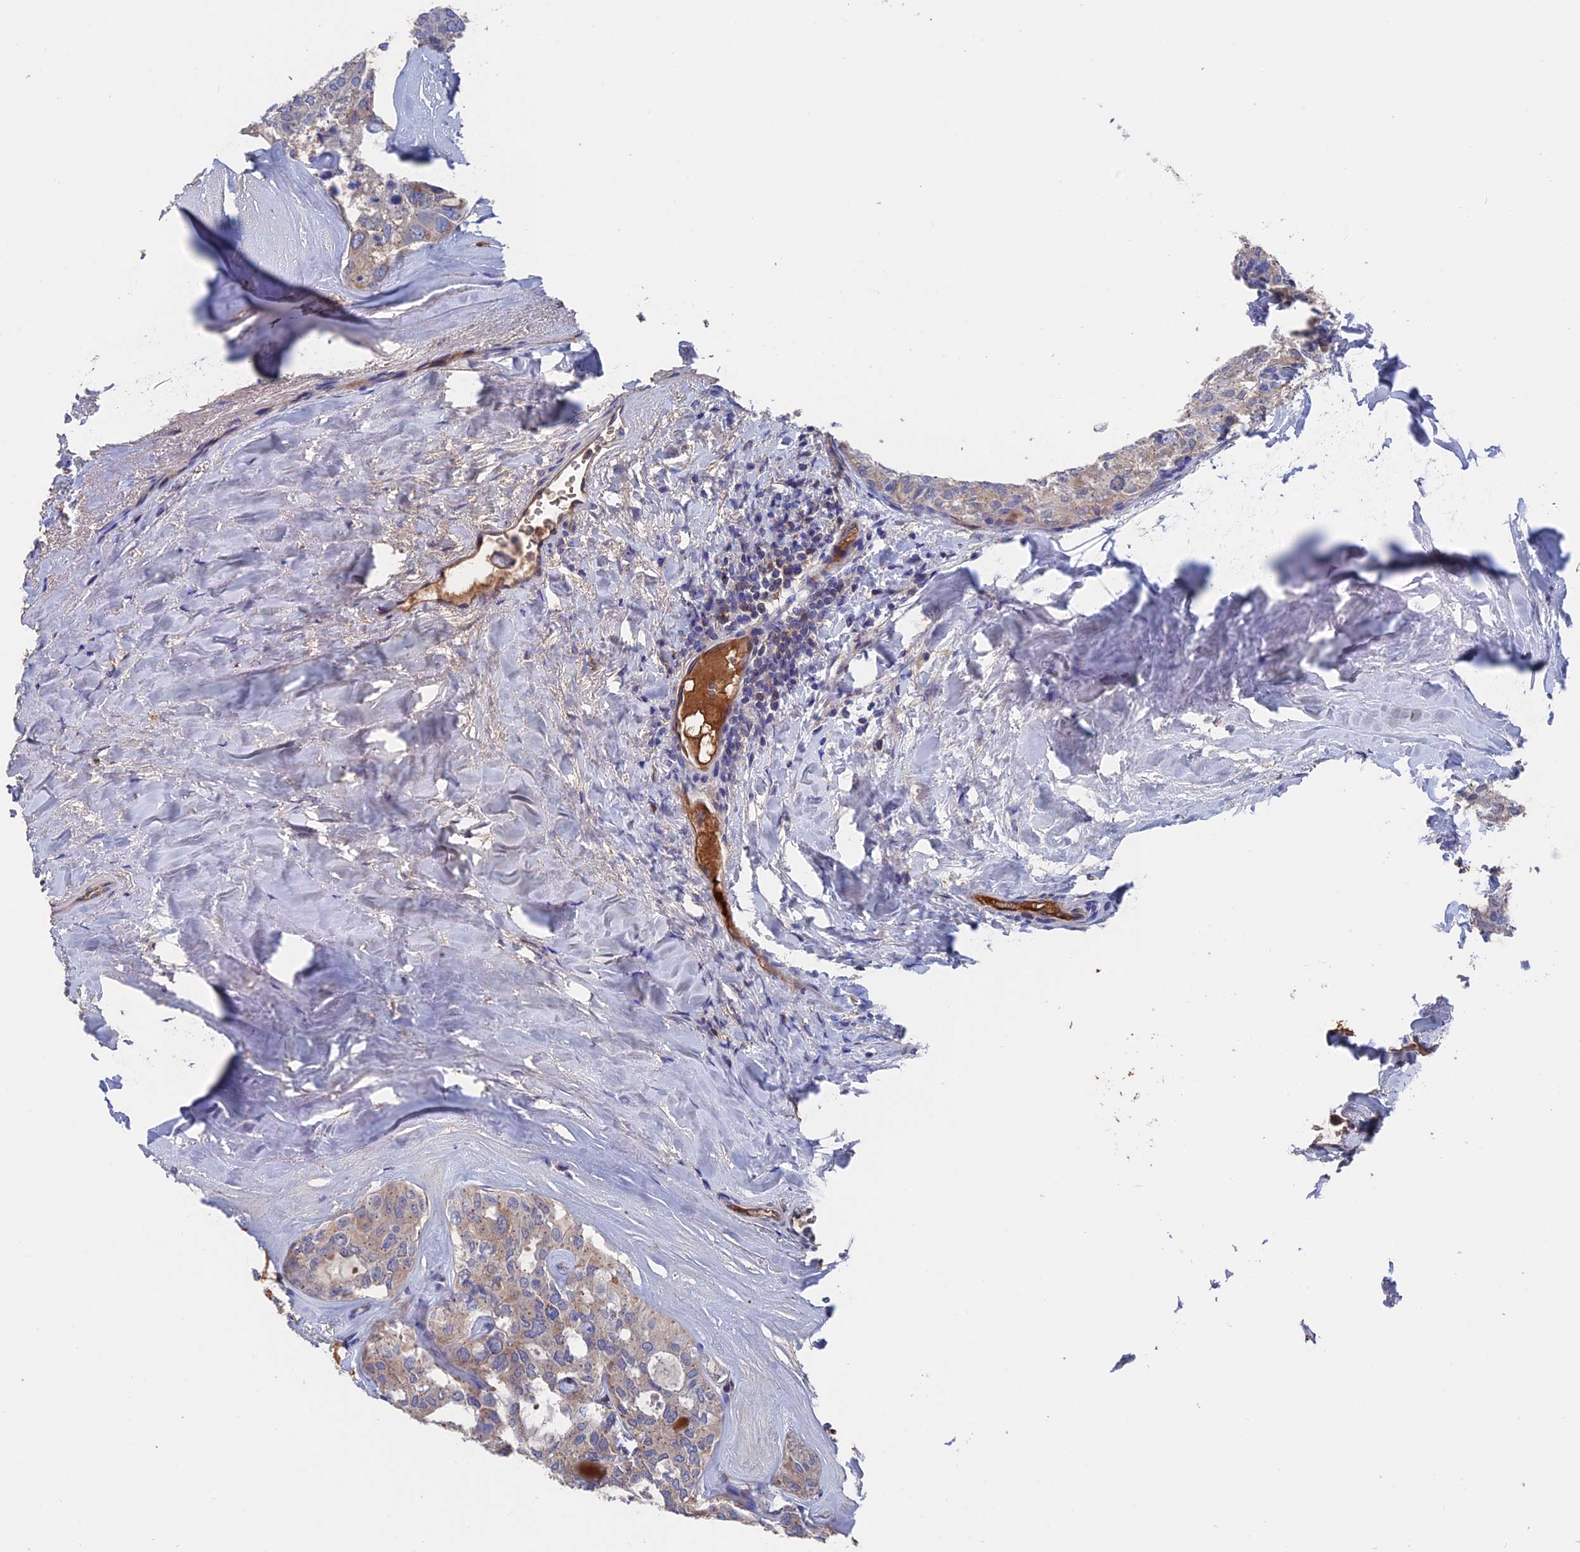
{"staining": {"intensity": "weak", "quantity": ">75%", "location": "cytoplasmic/membranous"}, "tissue": "thyroid cancer", "cell_type": "Tumor cells", "image_type": "cancer", "snomed": [{"axis": "morphology", "description": "Follicular adenoma carcinoma, NOS"}, {"axis": "topography", "description": "Thyroid gland"}], "caption": "This photomicrograph shows immunohistochemistry staining of human thyroid follicular adenoma carcinoma, with low weak cytoplasmic/membranous positivity in about >75% of tumor cells.", "gene": "HPF1", "patient": {"sex": "male", "age": 75}}